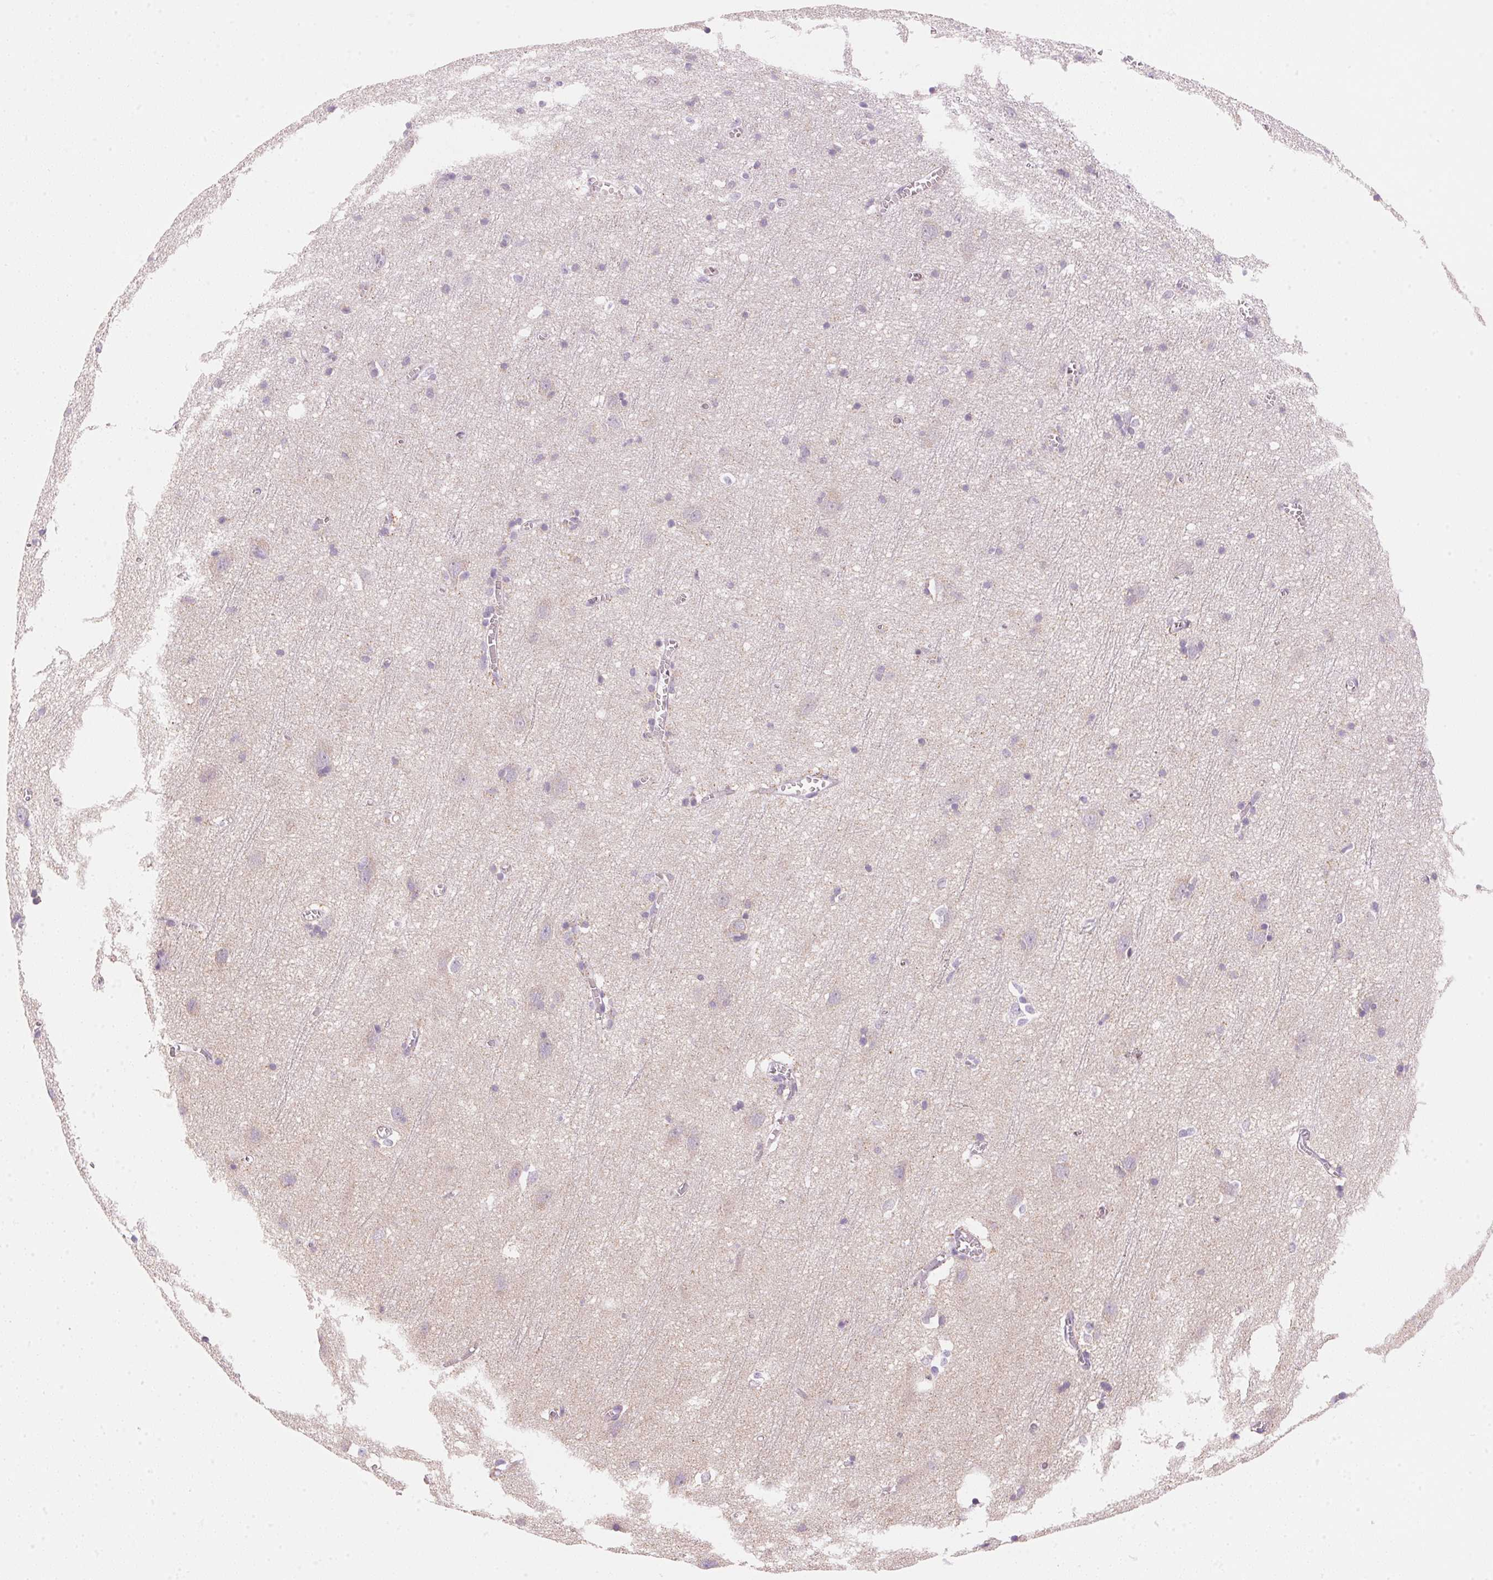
{"staining": {"intensity": "negative", "quantity": "none", "location": "none"}, "tissue": "cerebral cortex", "cell_type": "Endothelial cells", "image_type": "normal", "snomed": [{"axis": "morphology", "description": "Normal tissue, NOS"}, {"axis": "topography", "description": "Cerebral cortex"}], "caption": "Immunohistochemistry (IHC) photomicrograph of benign cerebral cortex: cerebral cortex stained with DAB demonstrates no significant protein expression in endothelial cells.", "gene": "HOXB13", "patient": {"sex": "male", "age": 70}}